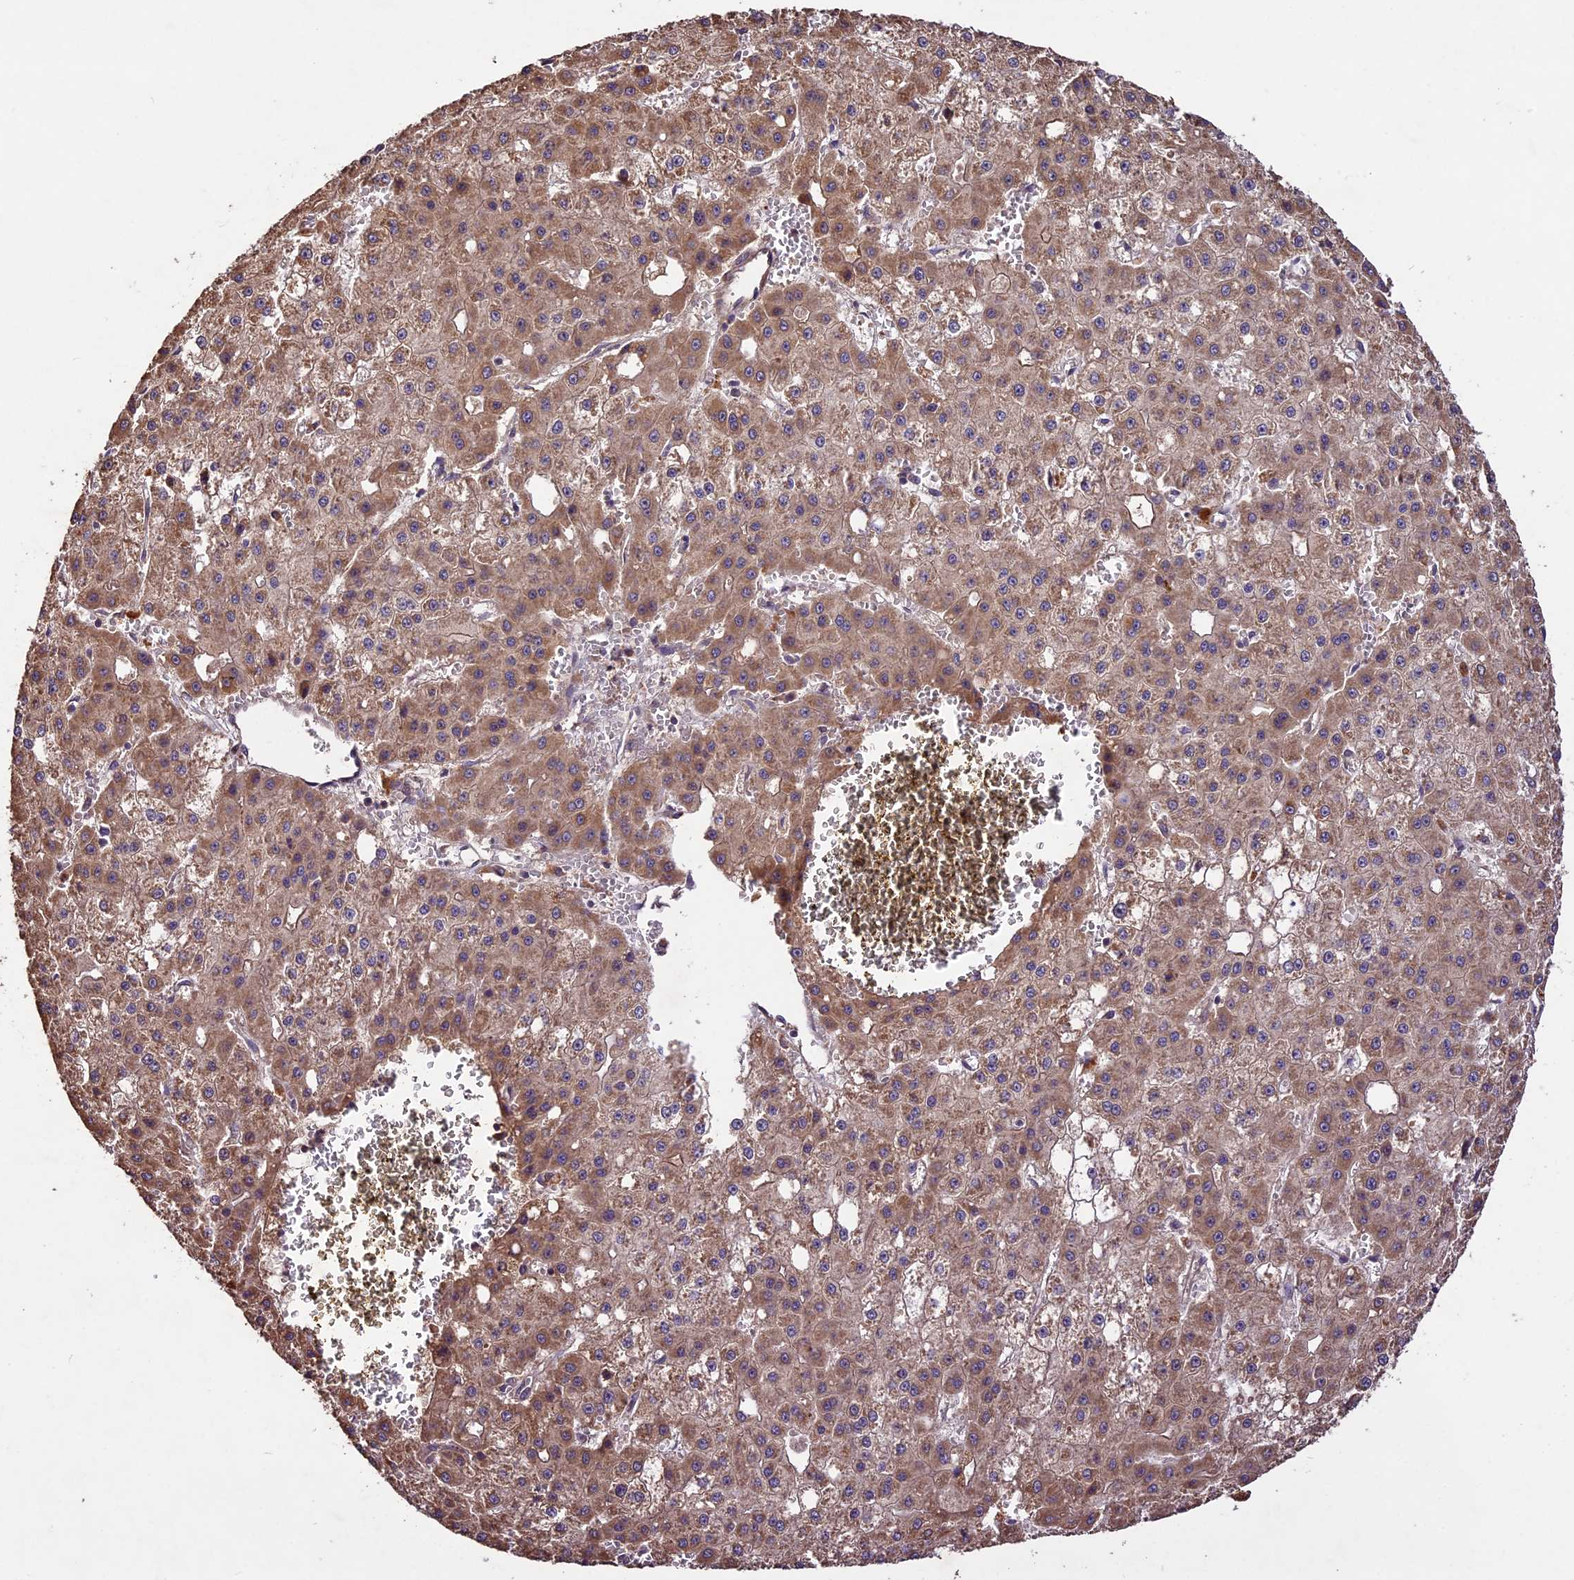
{"staining": {"intensity": "moderate", "quantity": ">75%", "location": "cytoplasmic/membranous"}, "tissue": "liver cancer", "cell_type": "Tumor cells", "image_type": "cancer", "snomed": [{"axis": "morphology", "description": "Carcinoma, Hepatocellular, NOS"}, {"axis": "topography", "description": "Liver"}], "caption": "Liver cancer (hepatocellular carcinoma) tissue demonstrates moderate cytoplasmic/membranous expression in about >75% of tumor cells, visualized by immunohistochemistry. (Brightfield microscopy of DAB IHC at high magnification).", "gene": "CRLF1", "patient": {"sex": "male", "age": 47}}